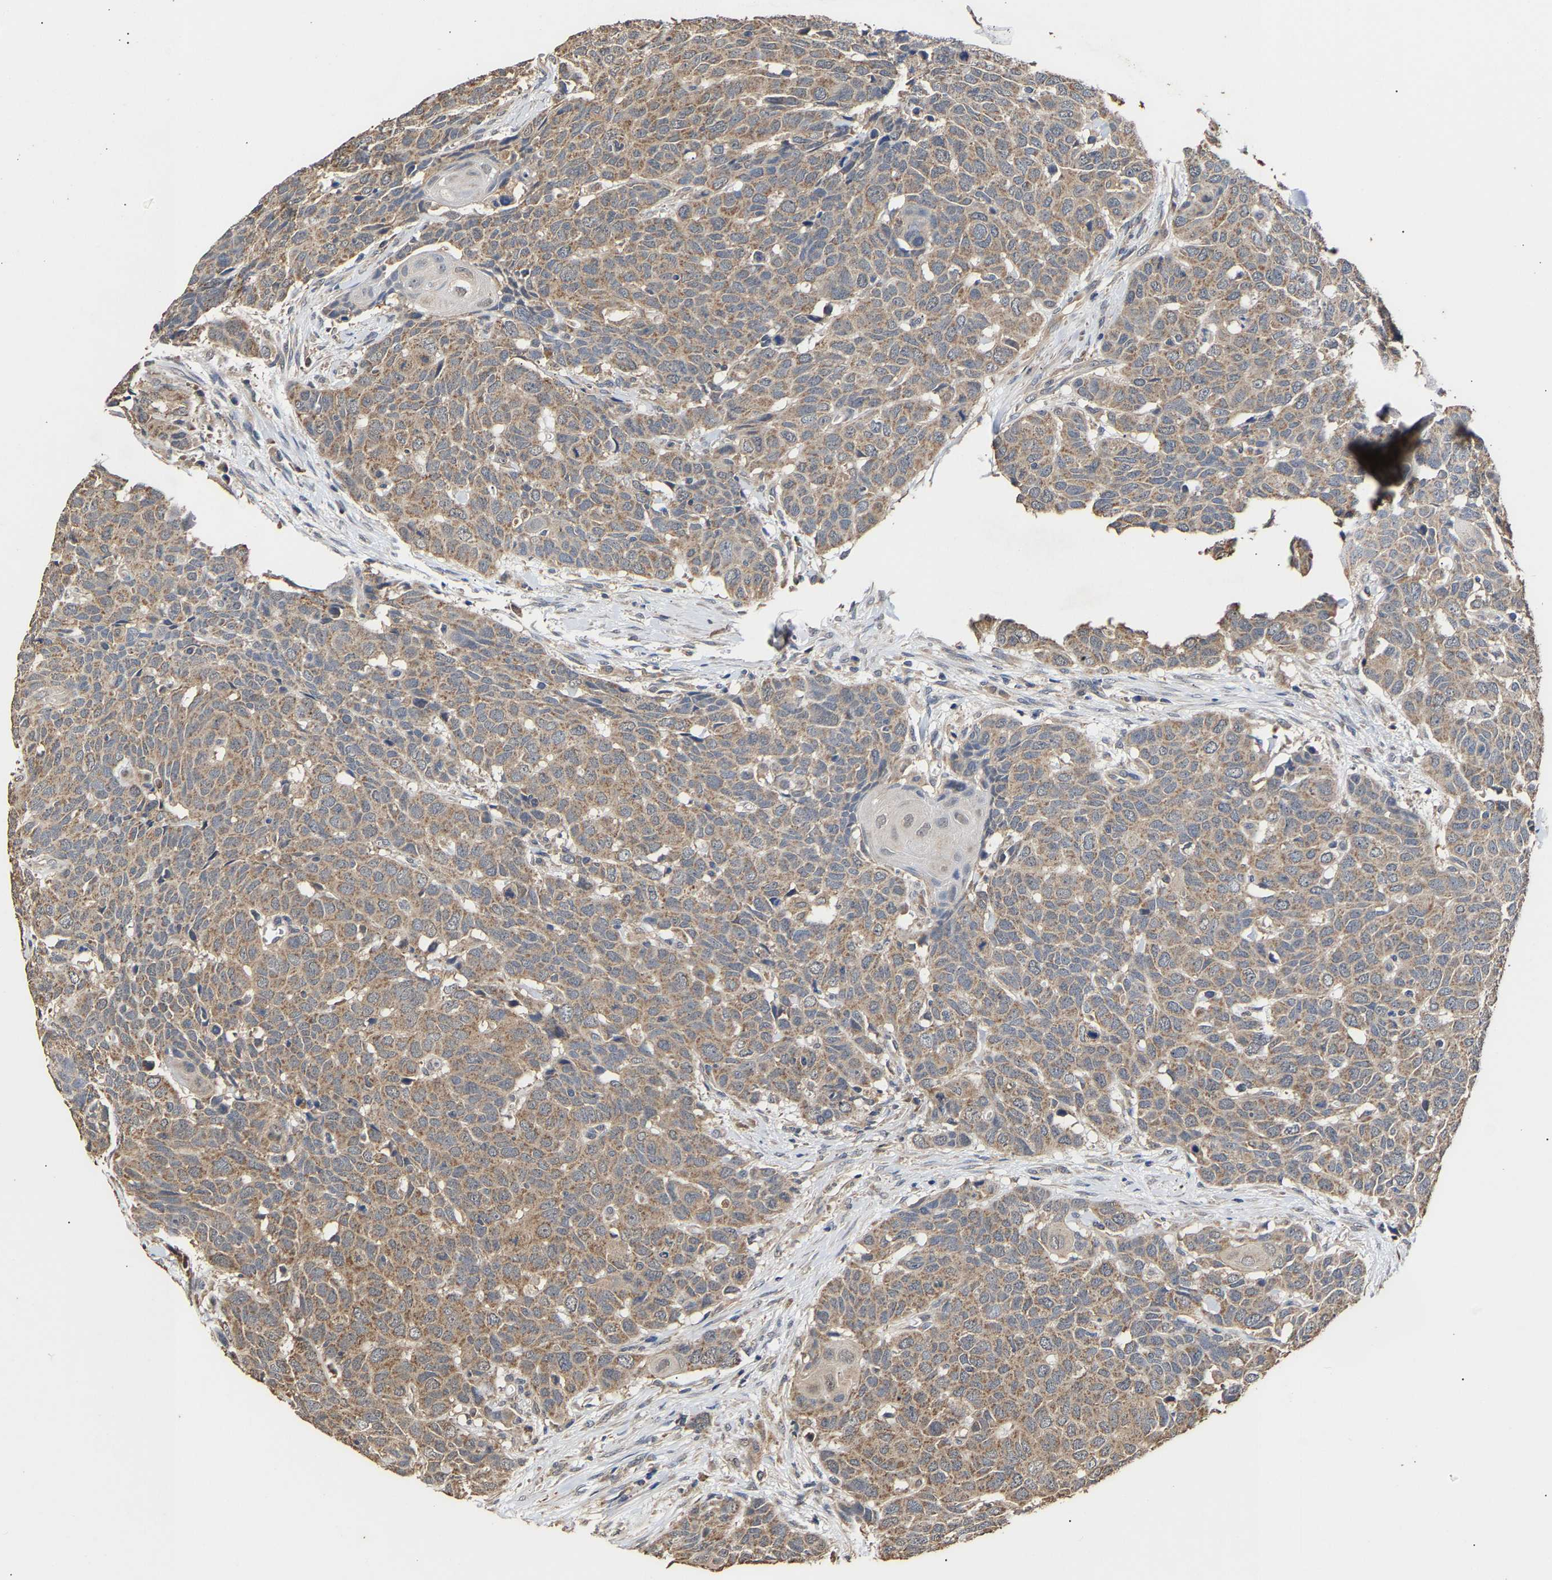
{"staining": {"intensity": "moderate", "quantity": ">75%", "location": "cytoplasmic/membranous"}, "tissue": "head and neck cancer", "cell_type": "Tumor cells", "image_type": "cancer", "snomed": [{"axis": "morphology", "description": "Squamous cell carcinoma, NOS"}, {"axis": "topography", "description": "Head-Neck"}], "caption": "Human head and neck squamous cell carcinoma stained with a brown dye demonstrates moderate cytoplasmic/membranous positive staining in approximately >75% of tumor cells.", "gene": "ZNF26", "patient": {"sex": "male", "age": 66}}